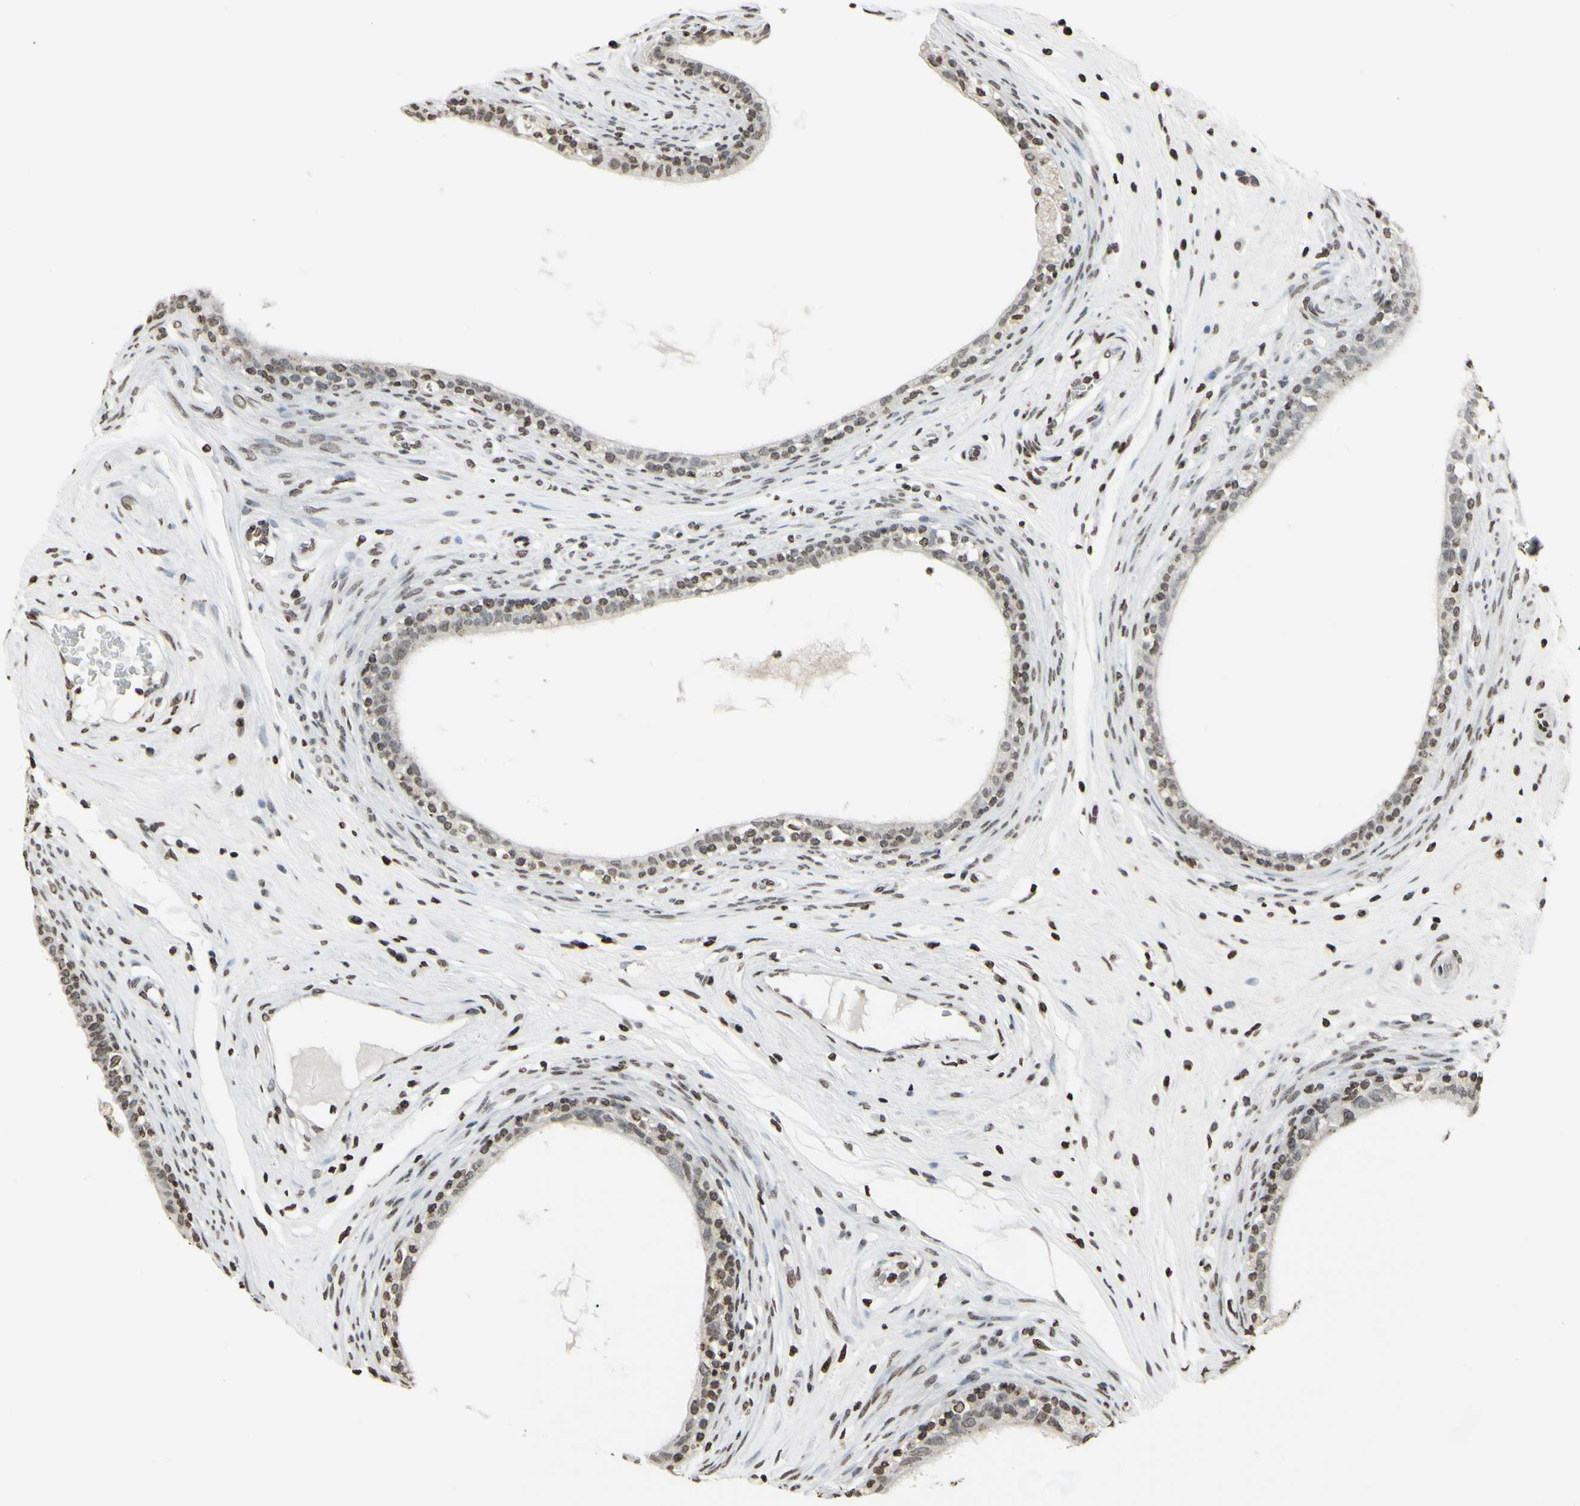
{"staining": {"intensity": "weak", "quantity": "25%-75%", "location": "nuclear"}, "tissue": "epididymis", "cell_type": "Glandular cells", "image_type": "normal", "snomed": [{"axis": "morphology", "description": "Normal tissue, NOS"}, {"axis": "morphology", "description": "Inflammation, NOS"}, {"axis": "topography", "description": "Epididymis"}], "caption": "Protein analysis of unremarkable epididymis demonstrates weak nuclear expression in about 25%-75% of glandular cells.", "gene": "CD79B", "patient": {"sex": "male", "age": 84}}